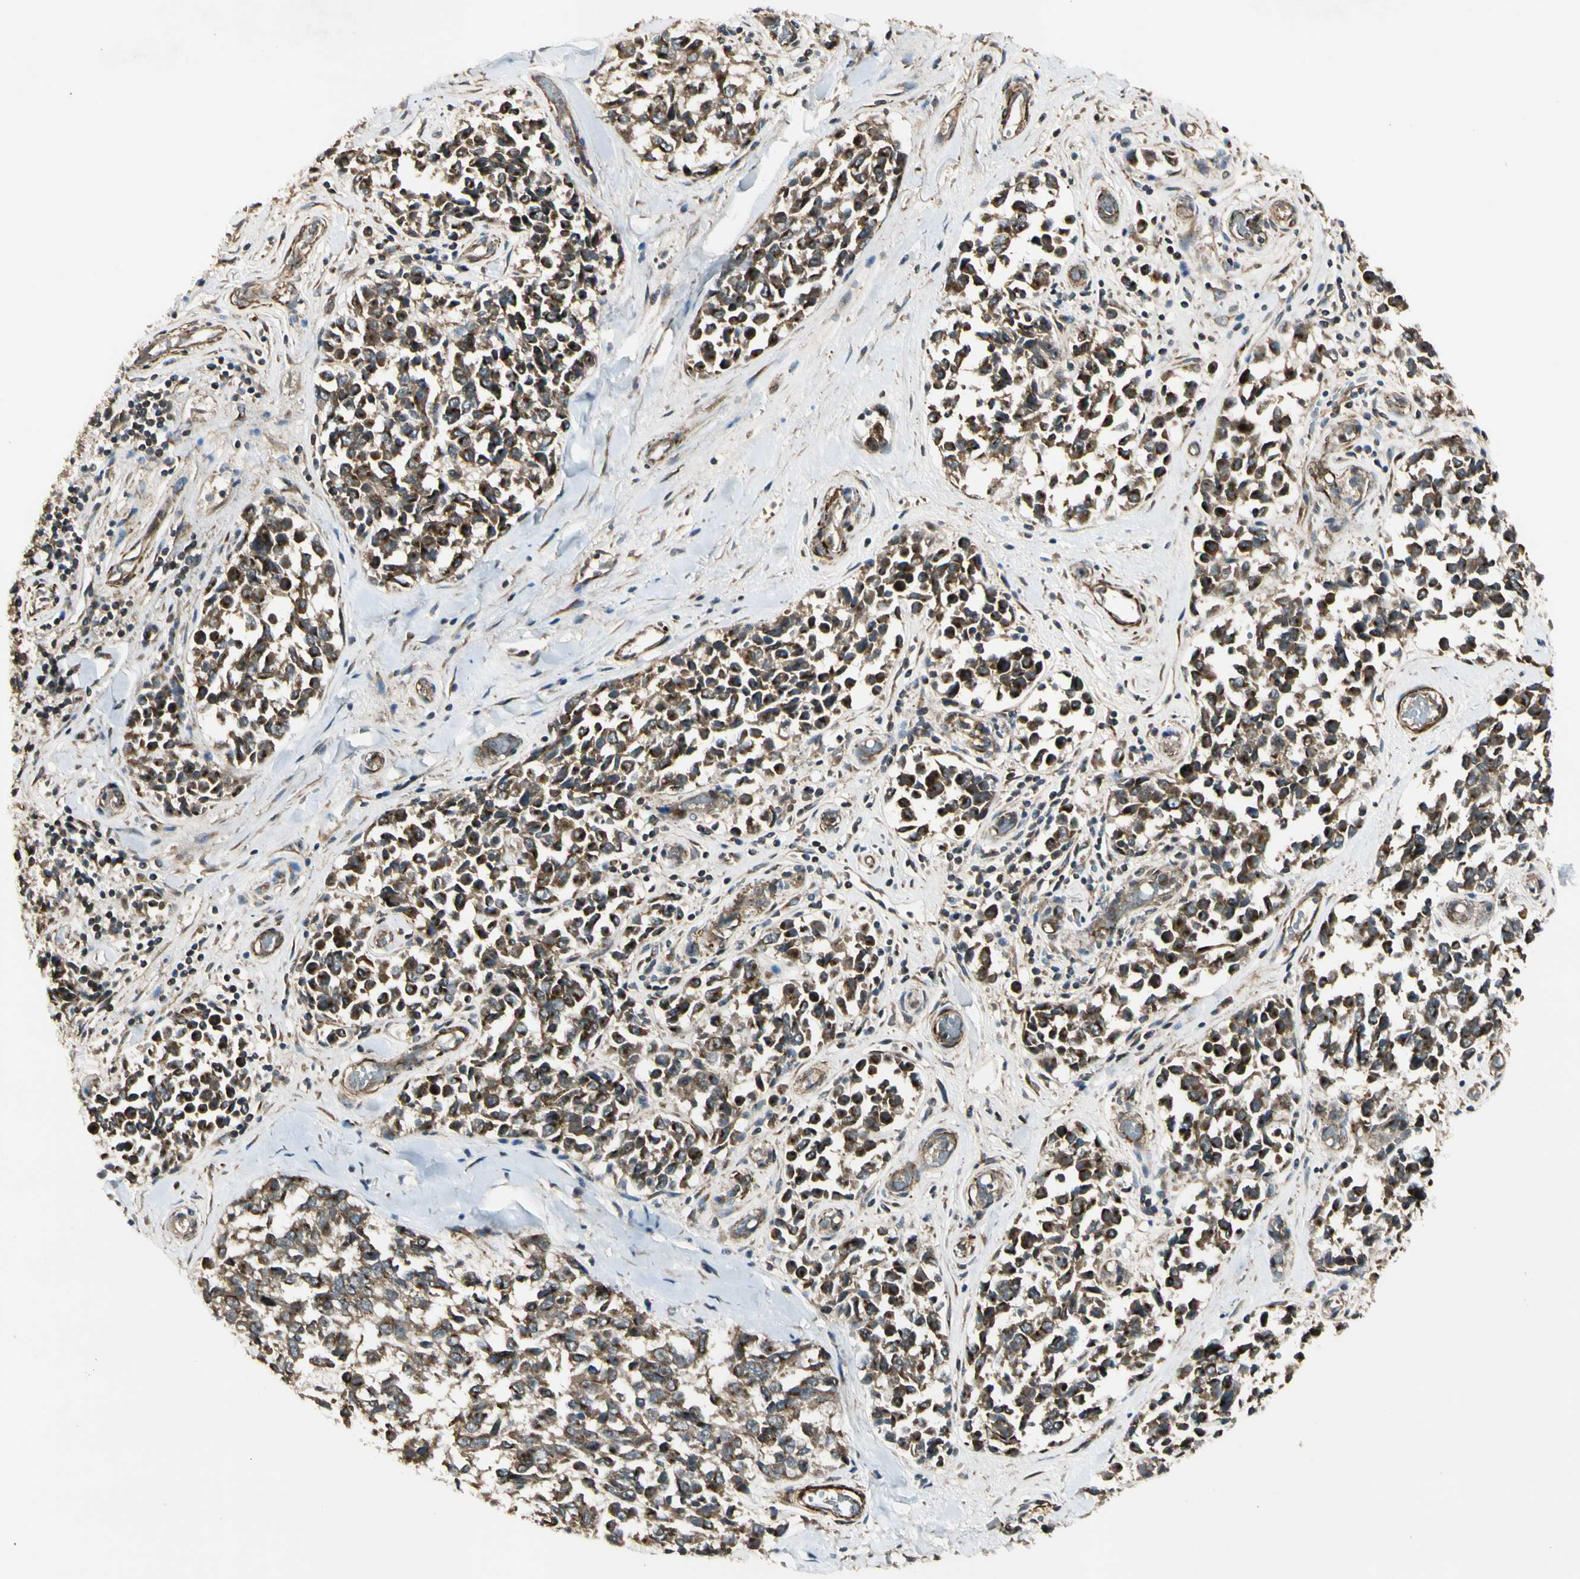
{"staining": {"intensity": "moderate", "quantity": ">75%", "location": "cytoplasmic/membranous"}, "tissue": "melanoma", "cell_type": "Tumor cells", "image_type": "cancer", "snomed": [{"axis": "morphology", "description": "Malignant melanoma, NOS"}, {"axis": "topography", "description": "Skin"}], "caption": "Immunohistochemical staining of melanoma exhibits medium levels of moderate cytoplasmic/membranous protein expression in about >75% of tumor cells.", "gene": "GCK", "patient": {"sex": "female", "age": 64}}